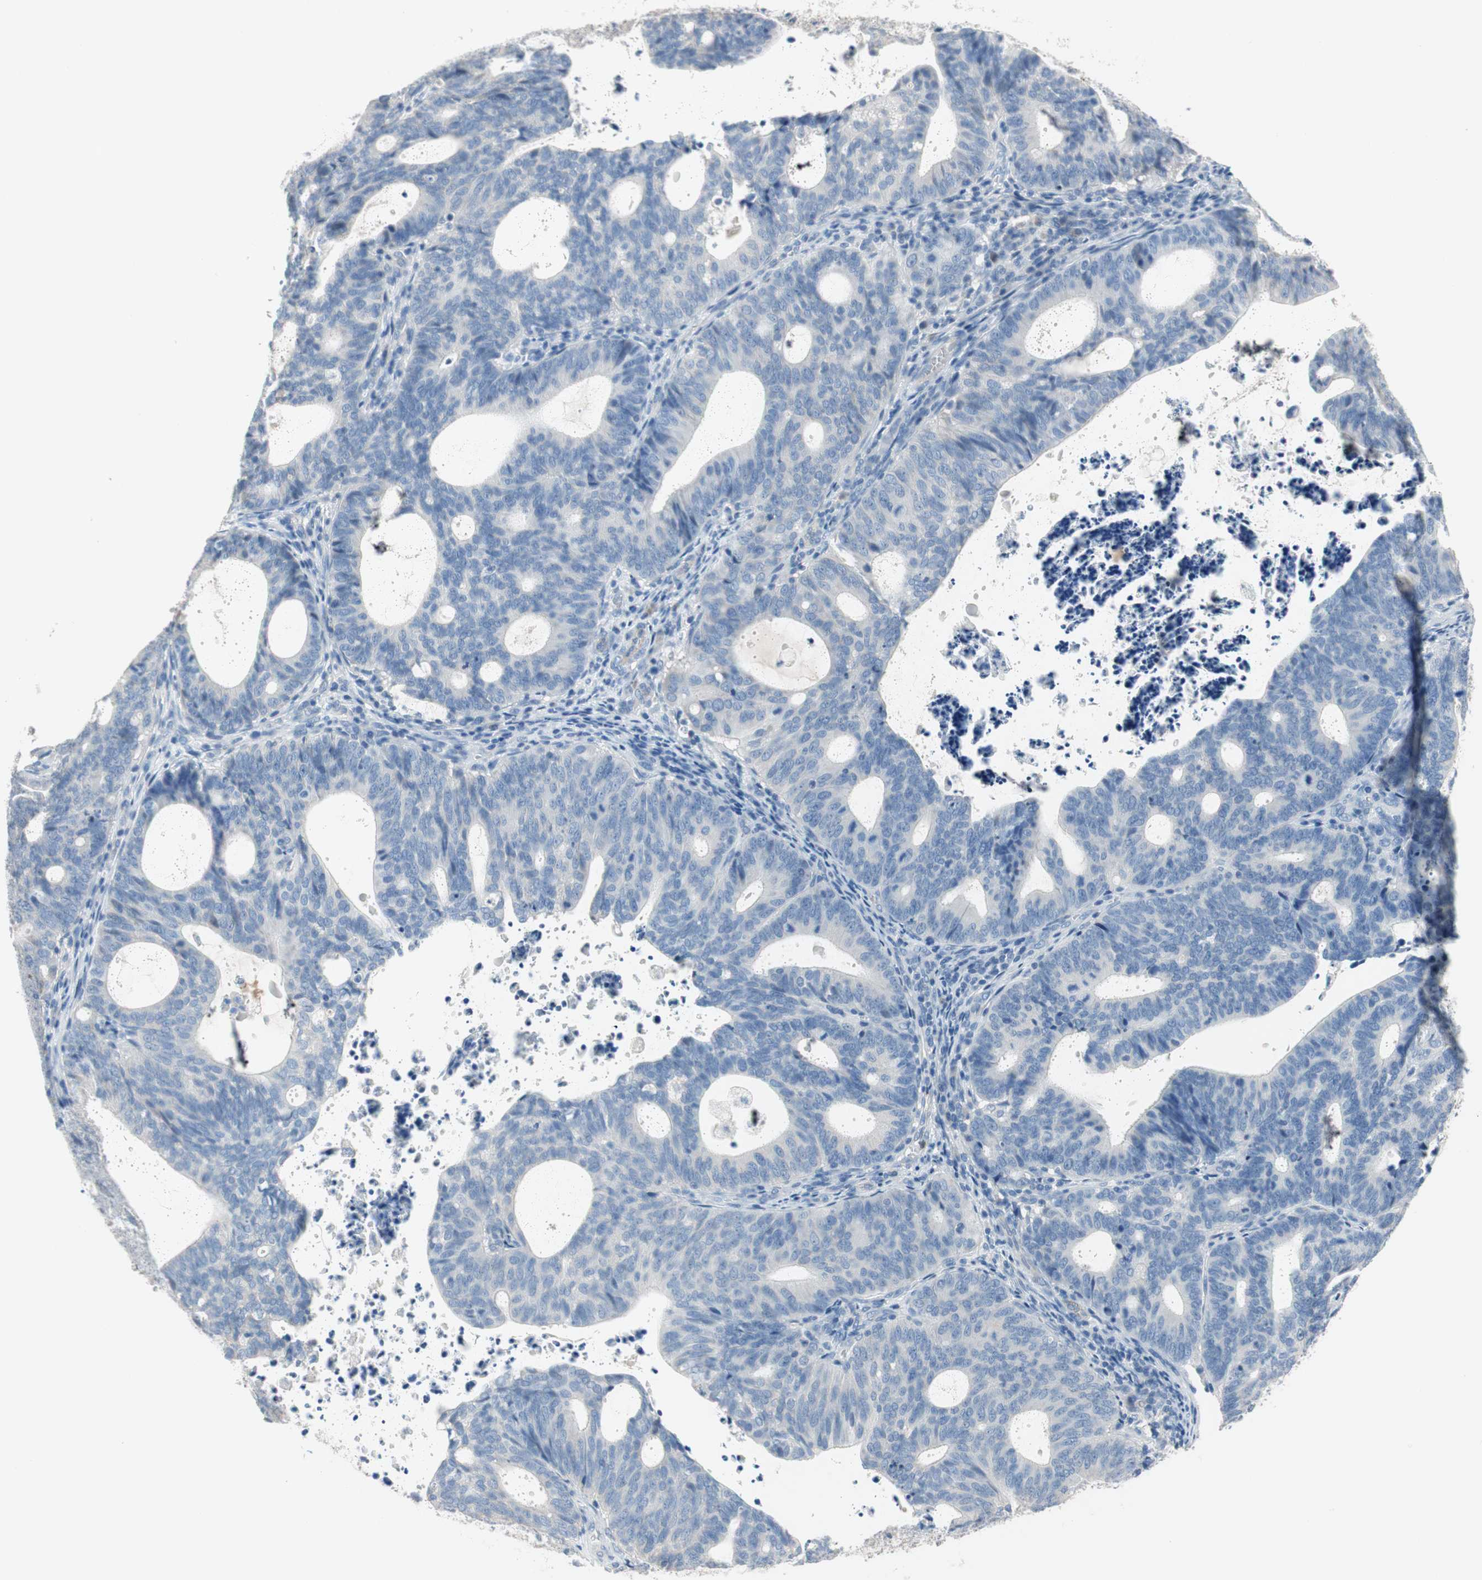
{"staining": {"intensity": "negative", "quantity": "none", "location": "none"}, "tissue": "endometrial cancer", "cell_type": "Tumor cells", "image_type": "cancer", "snomed": [{"axis": "morphology", "description": "Adenocarcinoma, NOS"}, {"axis": "topography", "description": "Uterus"}], "caption": "There is no significant staining in tumor cells of endometrial cancer (adenocarcinoma).", "gene": "CPA3", "patient": {"sex": "female", "age": 83}}